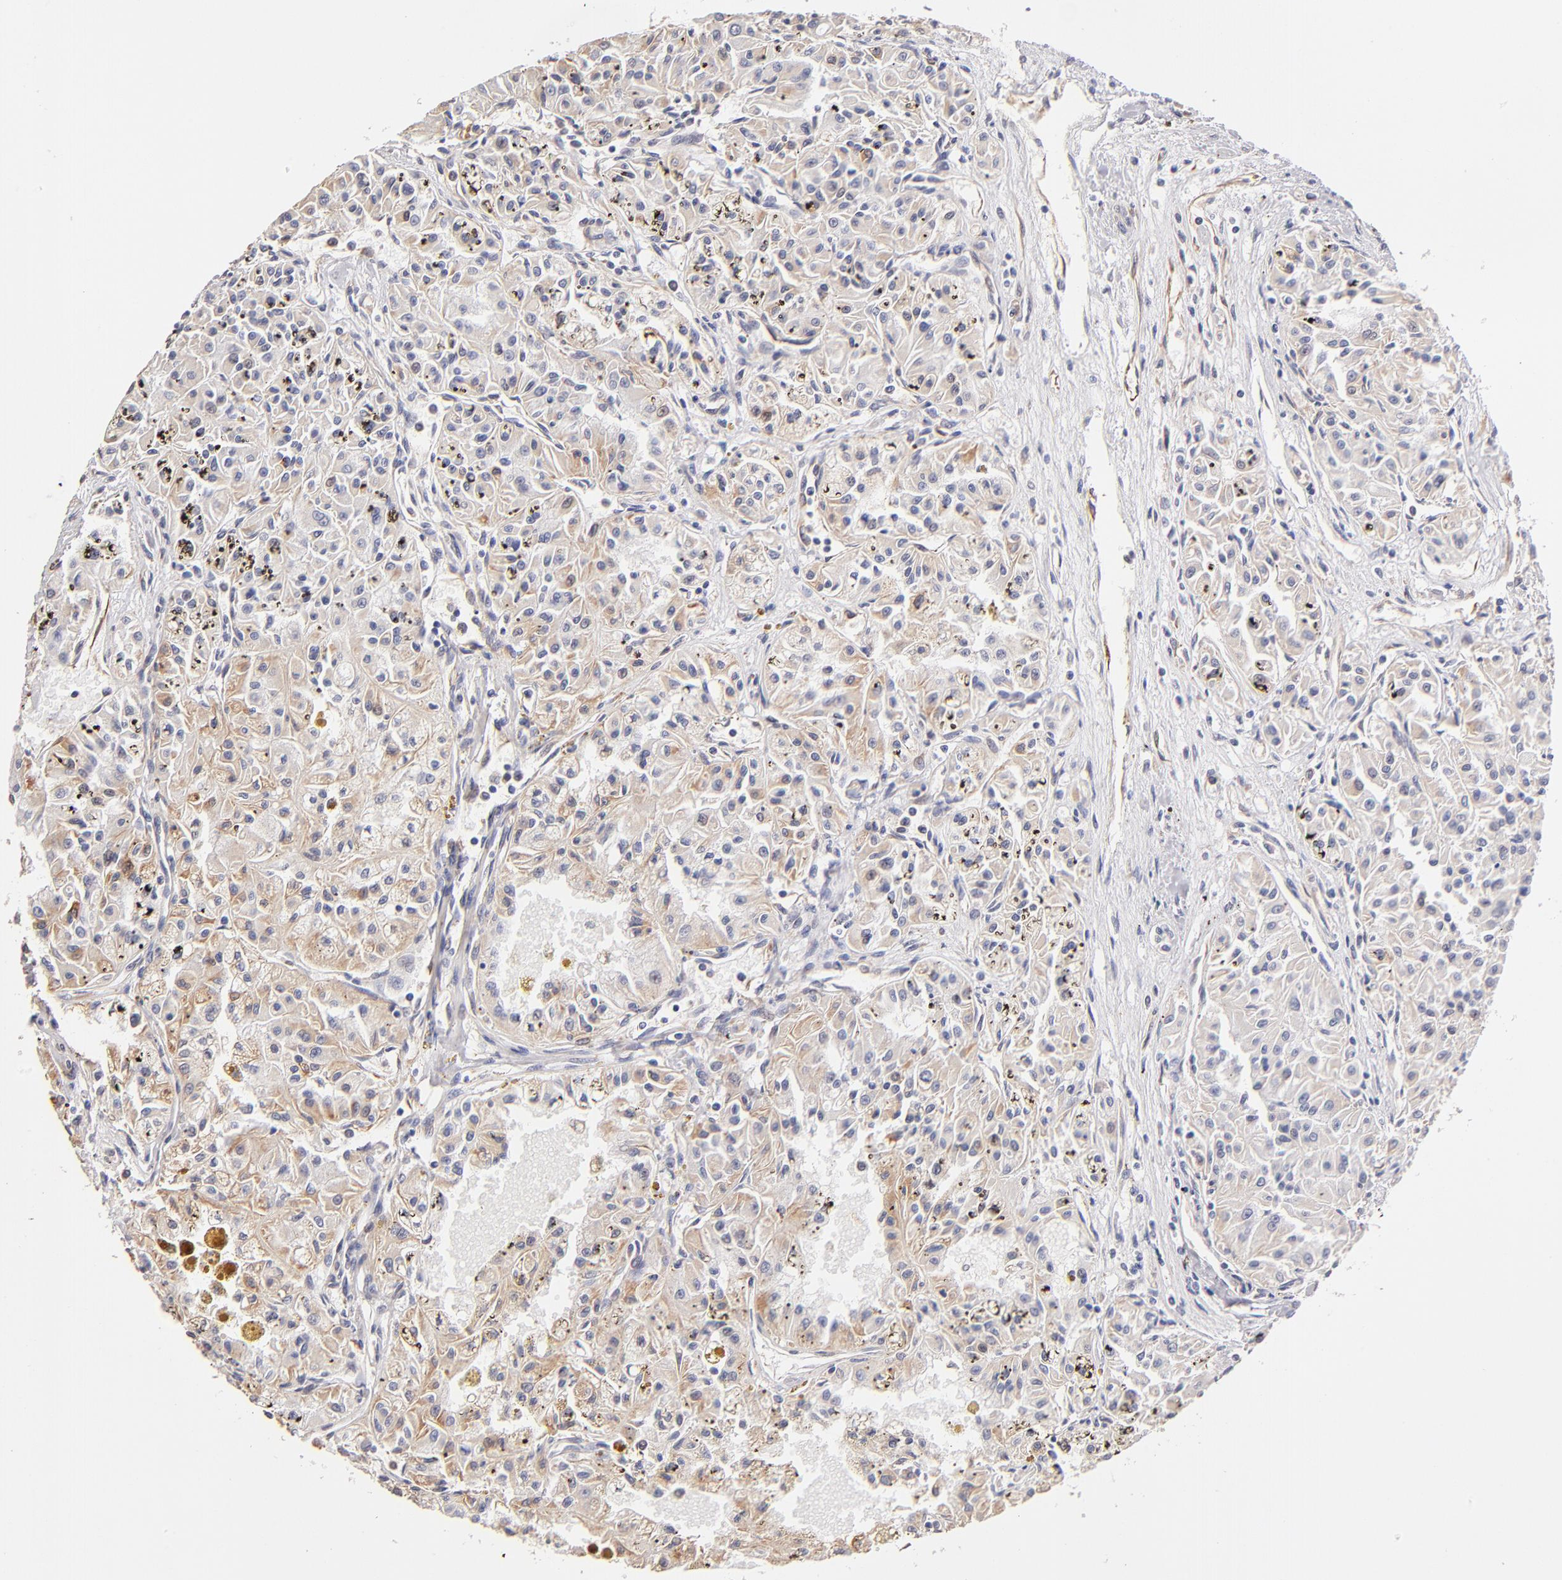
{"staining": {"intensity": "weak", "quantity": ">75%", "location": "cytoplasmic/membranous"}, "tissue": "renal cancer", "cell_type": "Tumor cells", "image_type": "cancer", "snomed": [{"axis": "morphology", "description": "Adenocarcinoma, NOS"}, {"axis": "topography", "description": "Kidney"}], "caption": "Adenocarcinoma (renal) was stained to show a protein in brown. There is low levels of weak cytoplasmic/membranous expression in about >75% of tumor cells.", "gene": "ABCC1", "patient": {"sex": "male", "age": 78}}